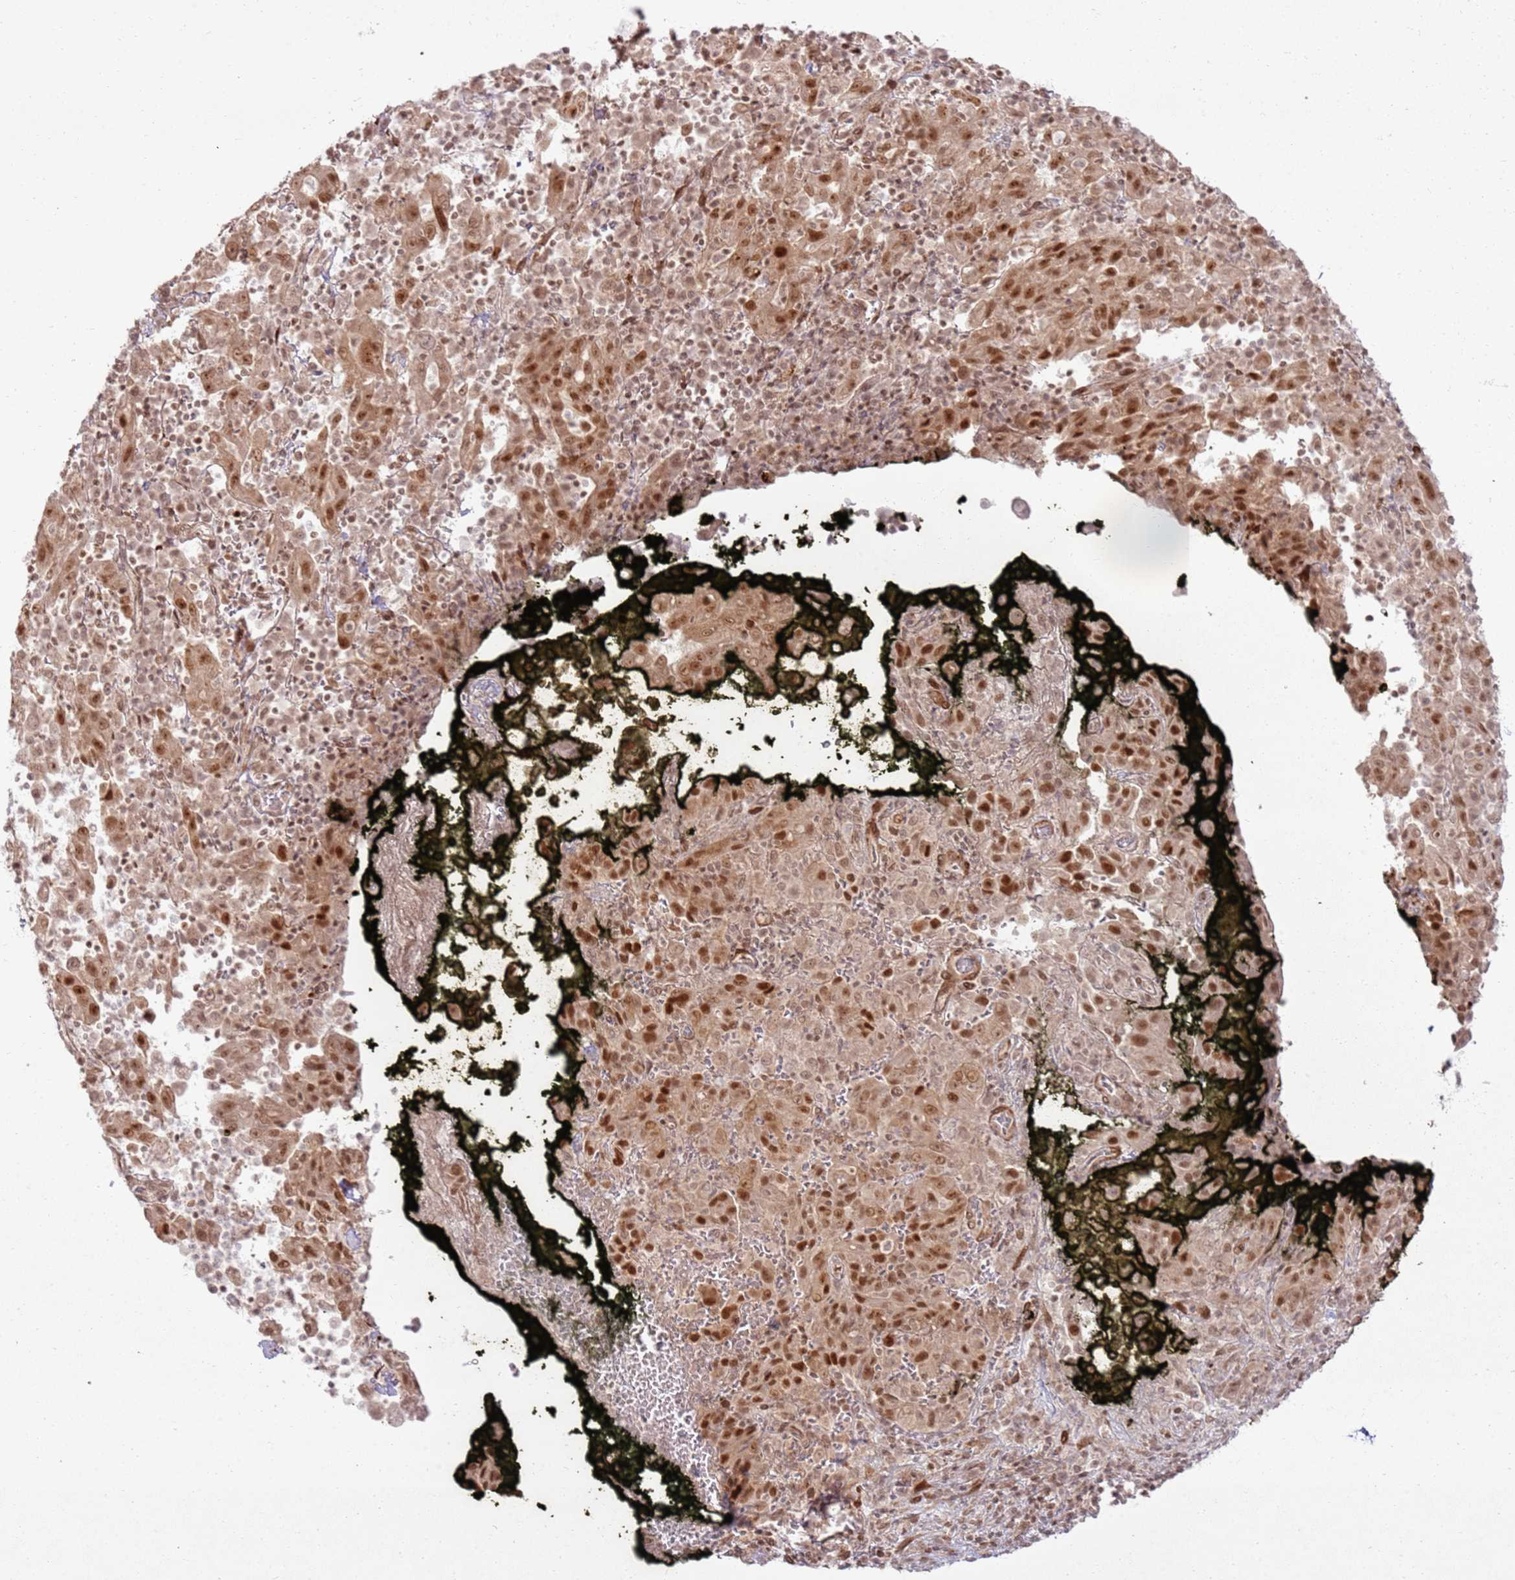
{"staining": {"intensity": "moderate", "quantity": ">75%", "location": "cytoplasmic/membranous,nuclear"}, "tissue": "pancreatic cancer", "cell_type": "Tumor cells", "image_type": "cancer", "snomed": [{"axis": "morphology", "description": "Adenocarcinoma, NOS"}, {"axis": "topography", "description": "Pancreas"}], "caption": "Immunohistochemistry image of neoplastic tissue: human pancreatic adenocarcinoma stained using immunohistochemistry (IHC) shows medium levels of moderate protein expression localized specifically in the cytoplasmic/membranous and nuclear of tumor cells, appearing as a cytoplasmic/membranous and nuclear brown color.", "gene": "KLHL36", "patient": {"sex": "male", "age": 63}}